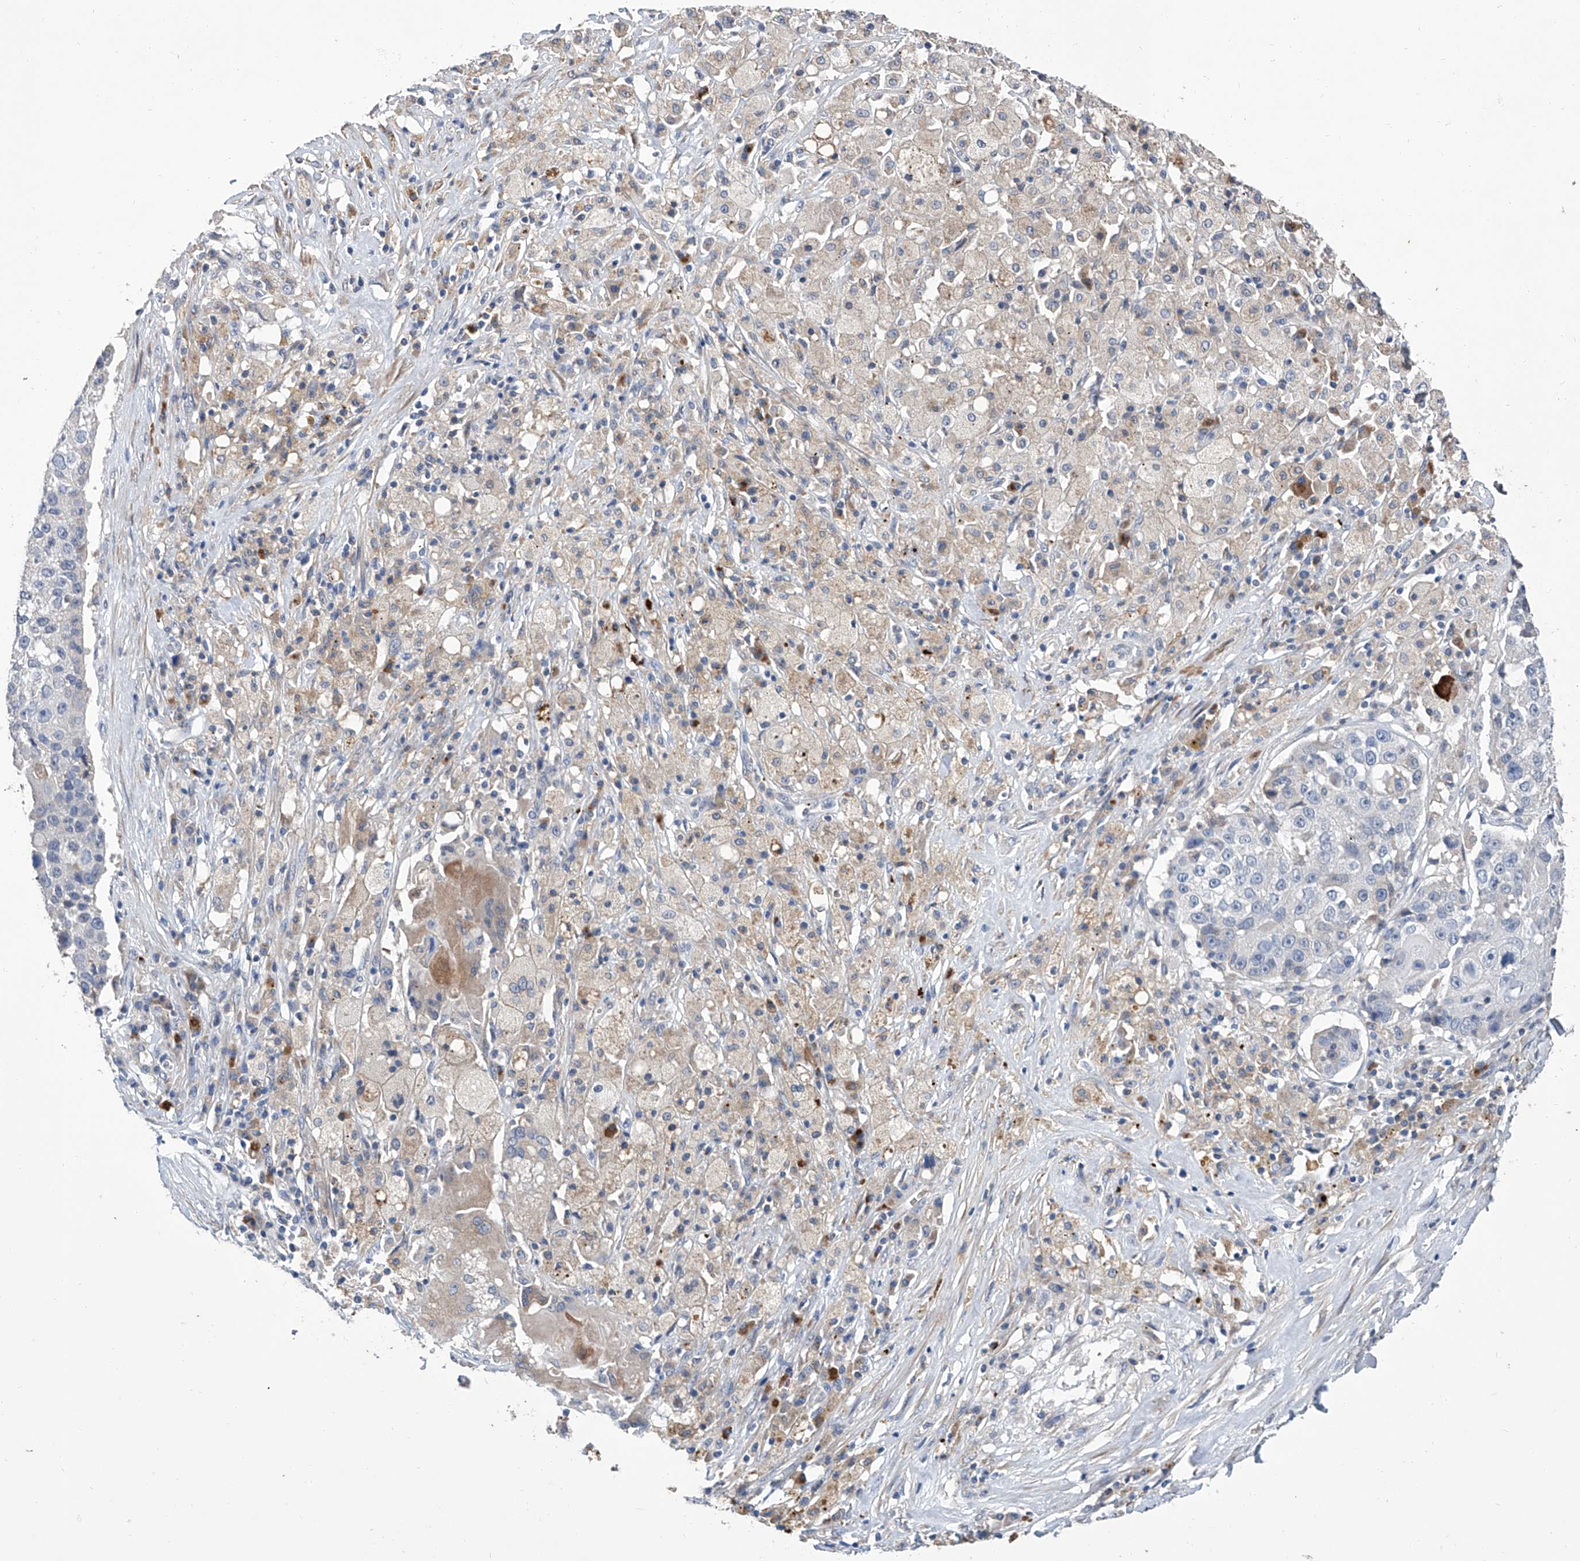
{"staining": {"intensity": "negative", "quantity": "none", "location": "none"}, "tissue": "lung cancer", "cell_type": "Tumor cells", "image_type": "cancer", "snomed": [{"axis": "morphology", "description": "Squamous cell carcinoma, NOS"}, {"axis": "topography", "description": "Lung"}], "caption": "This image is of lung squamous cell carcinoma stained with IHC to label a protein in brown with the nuclei are counter-stained blue. There is no expression in tumor cells. The staining is performed using DAB (3,3'-diaminobenzidine) brown chromogen with nuclei counter-stained in using hematoxylin.", "gene": "GPT", "patient": {"sex": "male", "age": 61}}